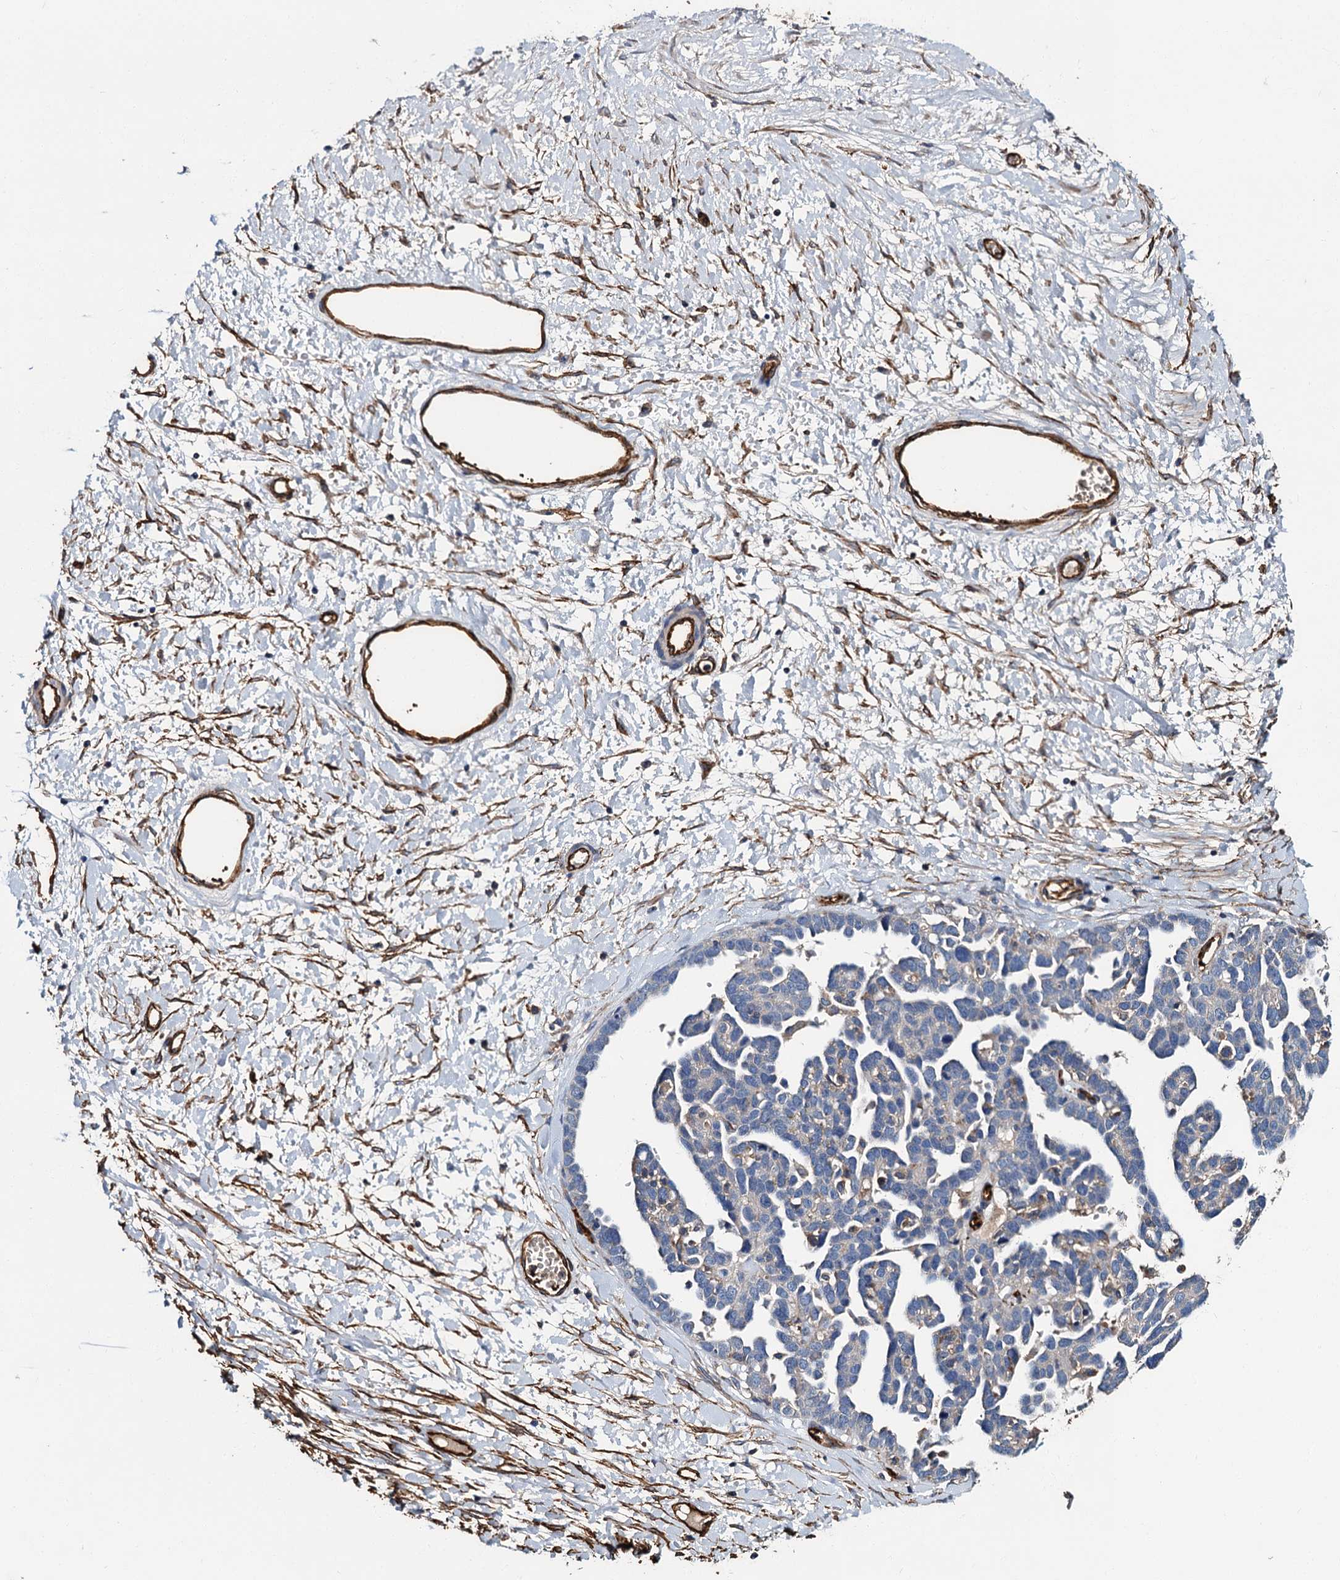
{"staining": {"intensity": "negative", "quantity": "none", "location": "none"}, "tissue": "ovarian cancer", "cell_type": "Tumor cells", "image_type": "cancer", "snomed": [{"axis": "morphology", "description": "Cystadenocarcinoma, serous, NOS"}, {"axis": "topography", "description": "Ovary"}], "caption": "Tumor cells are negative for protein expression in human ovarian serous cystadenocarcinoma. (DAB immunohistochemistry, high magnification).", "gene": "CACNA1C", "patient": {"sex": "female", "age": 54}}